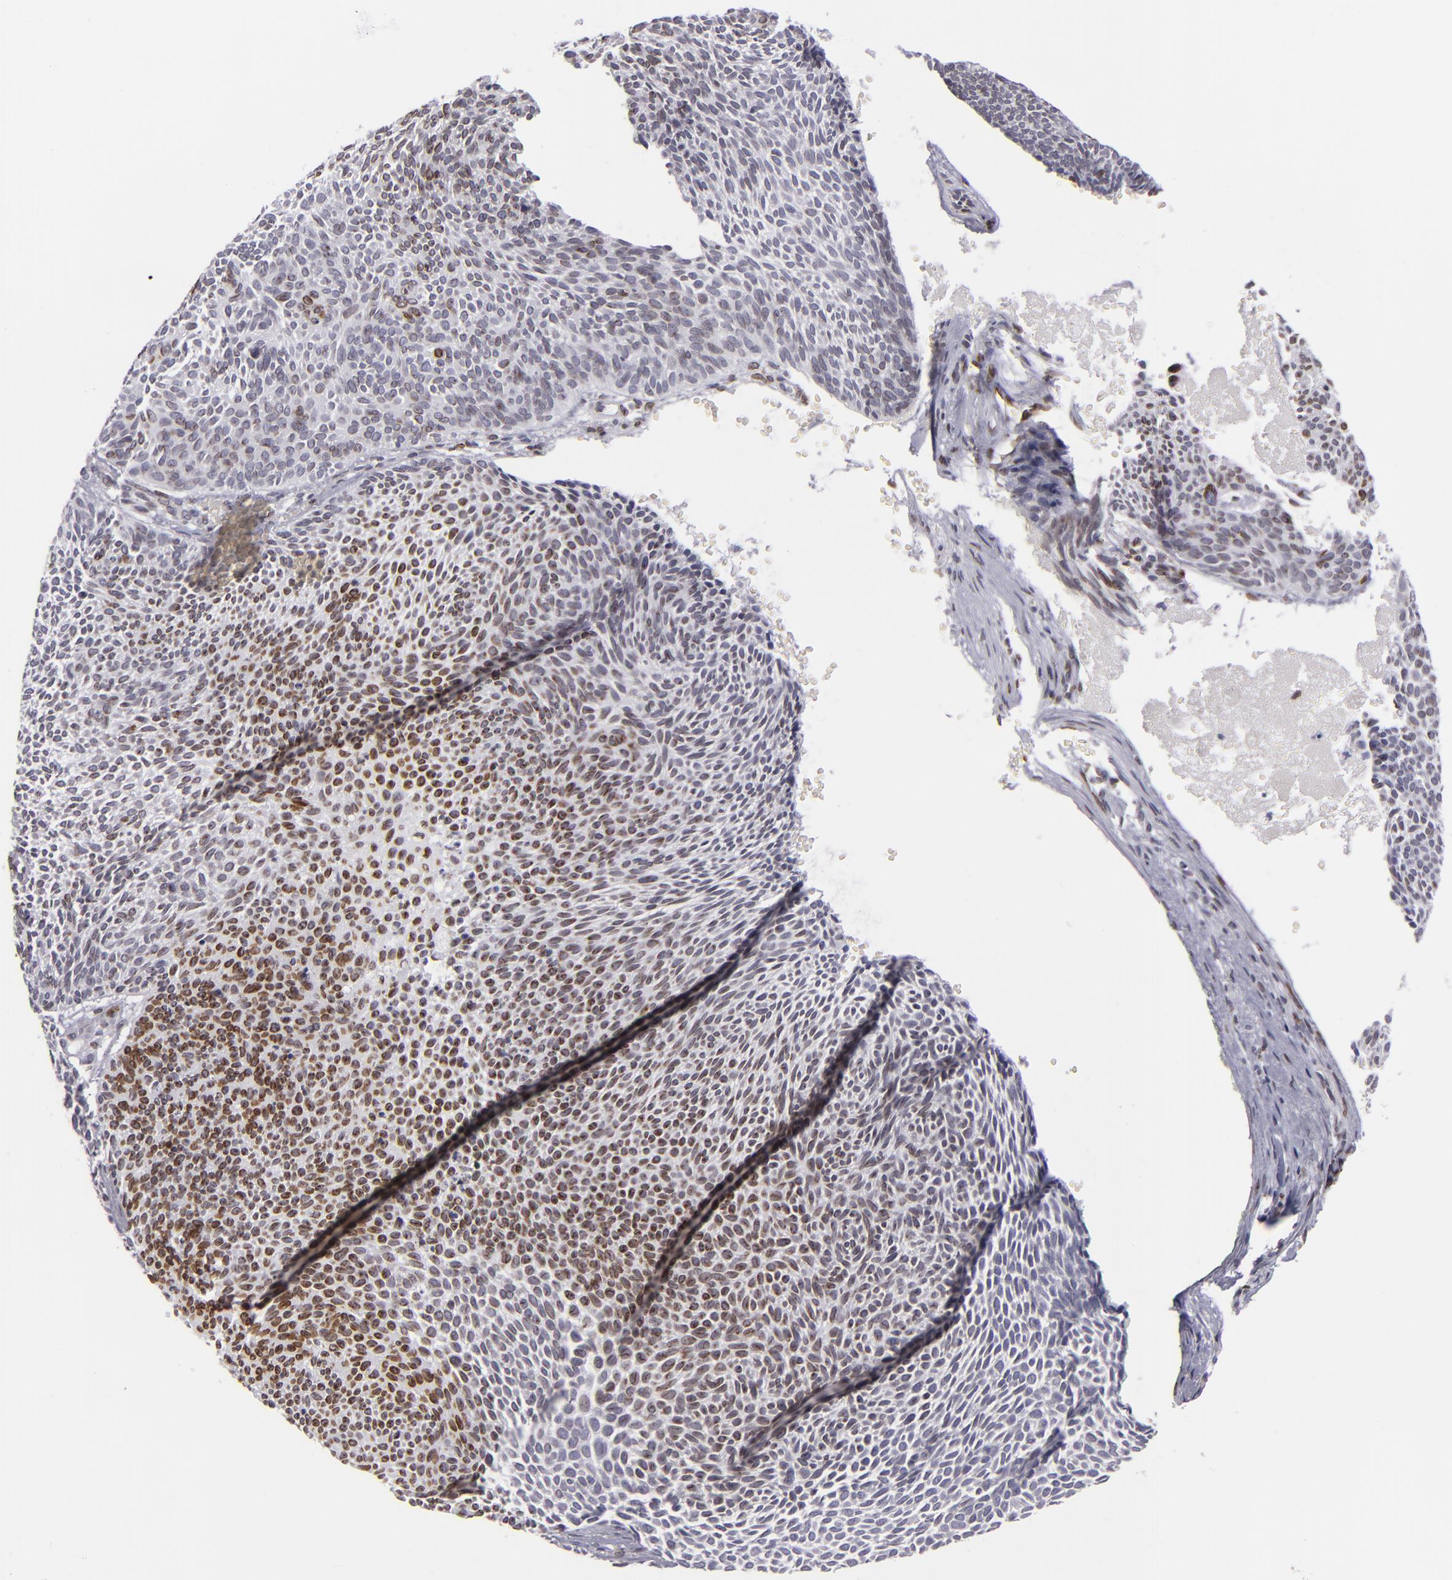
{"staining": {"intensity": "moderate", "quantity": "25%-75%", "location": "nuclear"}, "tissue": "skin cancer", "cell_type": "Tumor cells", "image_type": "cancer", "snomed": [{"axis": "morphology", "description": "Basal cell carcinoma"}, {"axis": "topography", "description": "Skin"}], "caption": "Protein expression analysis of human basal cell carcinoma (skin) reveals moderate nuclear expression in about 25%-75% of tumor cells. (DAB IHC, brown staining for protein, blue staining for nuclei).", "gene": "EMD", "patient": {"sex": "male", "age": 84}}